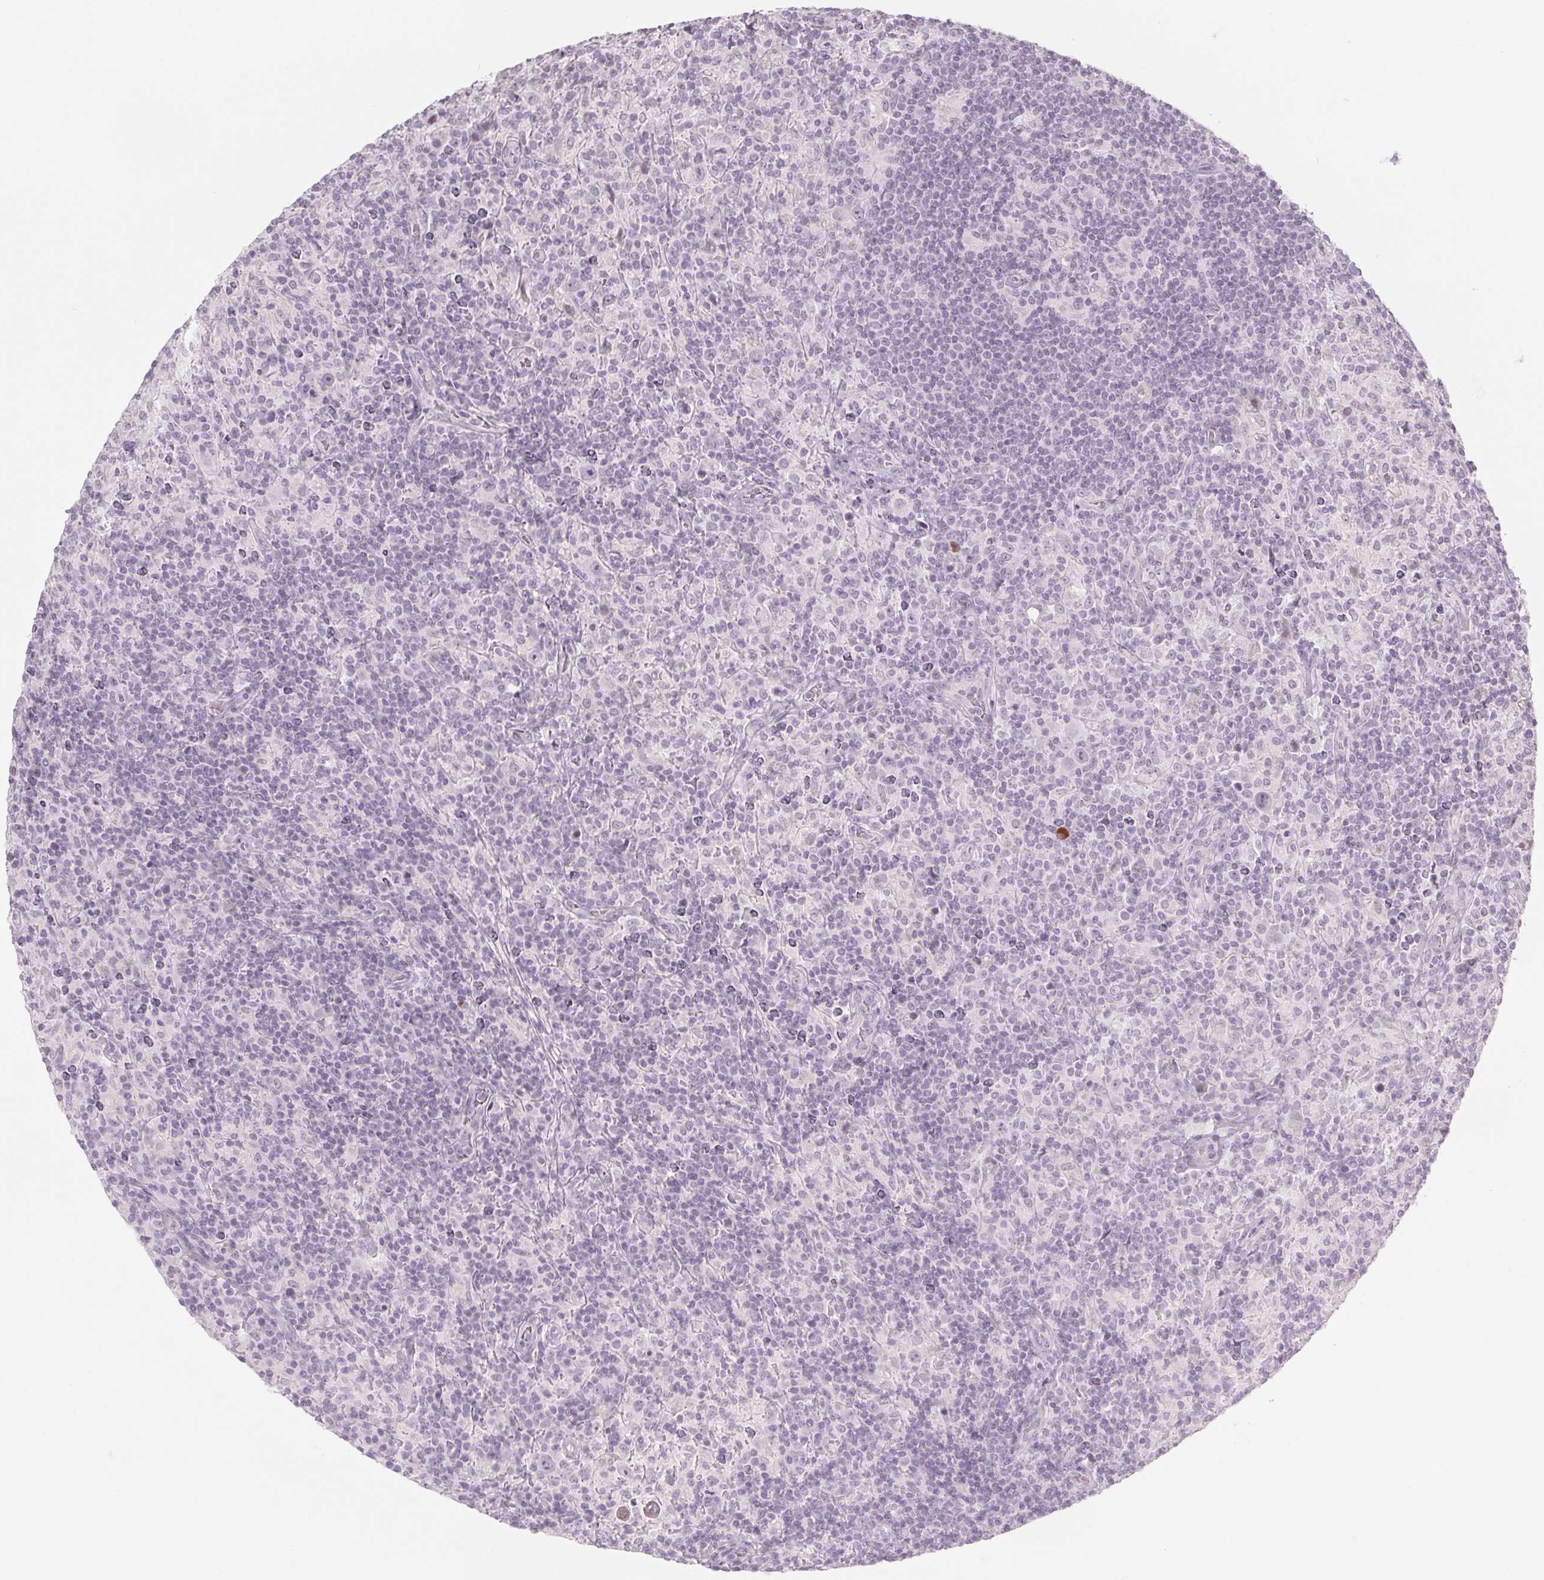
{"staining": {"intensity": "negative", "quantity": "none", "location": "none"}, "tissue": "lymphoma", "cell_type": "Tumor cells", "image_type": "cancer", "snomed": [{"axis": "morphology", "description": "Hodgkin's disease, NOS"}, {"axis": "topography", "description": "Lymph node"}], "caption": "Image shows no significant protein positivity in tumor cells of Hodgkin's disease. (Brightfield microscopy of DAB (3,3'-diaminobenzidine) IHC at high magnification).", "gene": "SCTR", "patient": {"sex": "male", "age": 70}}